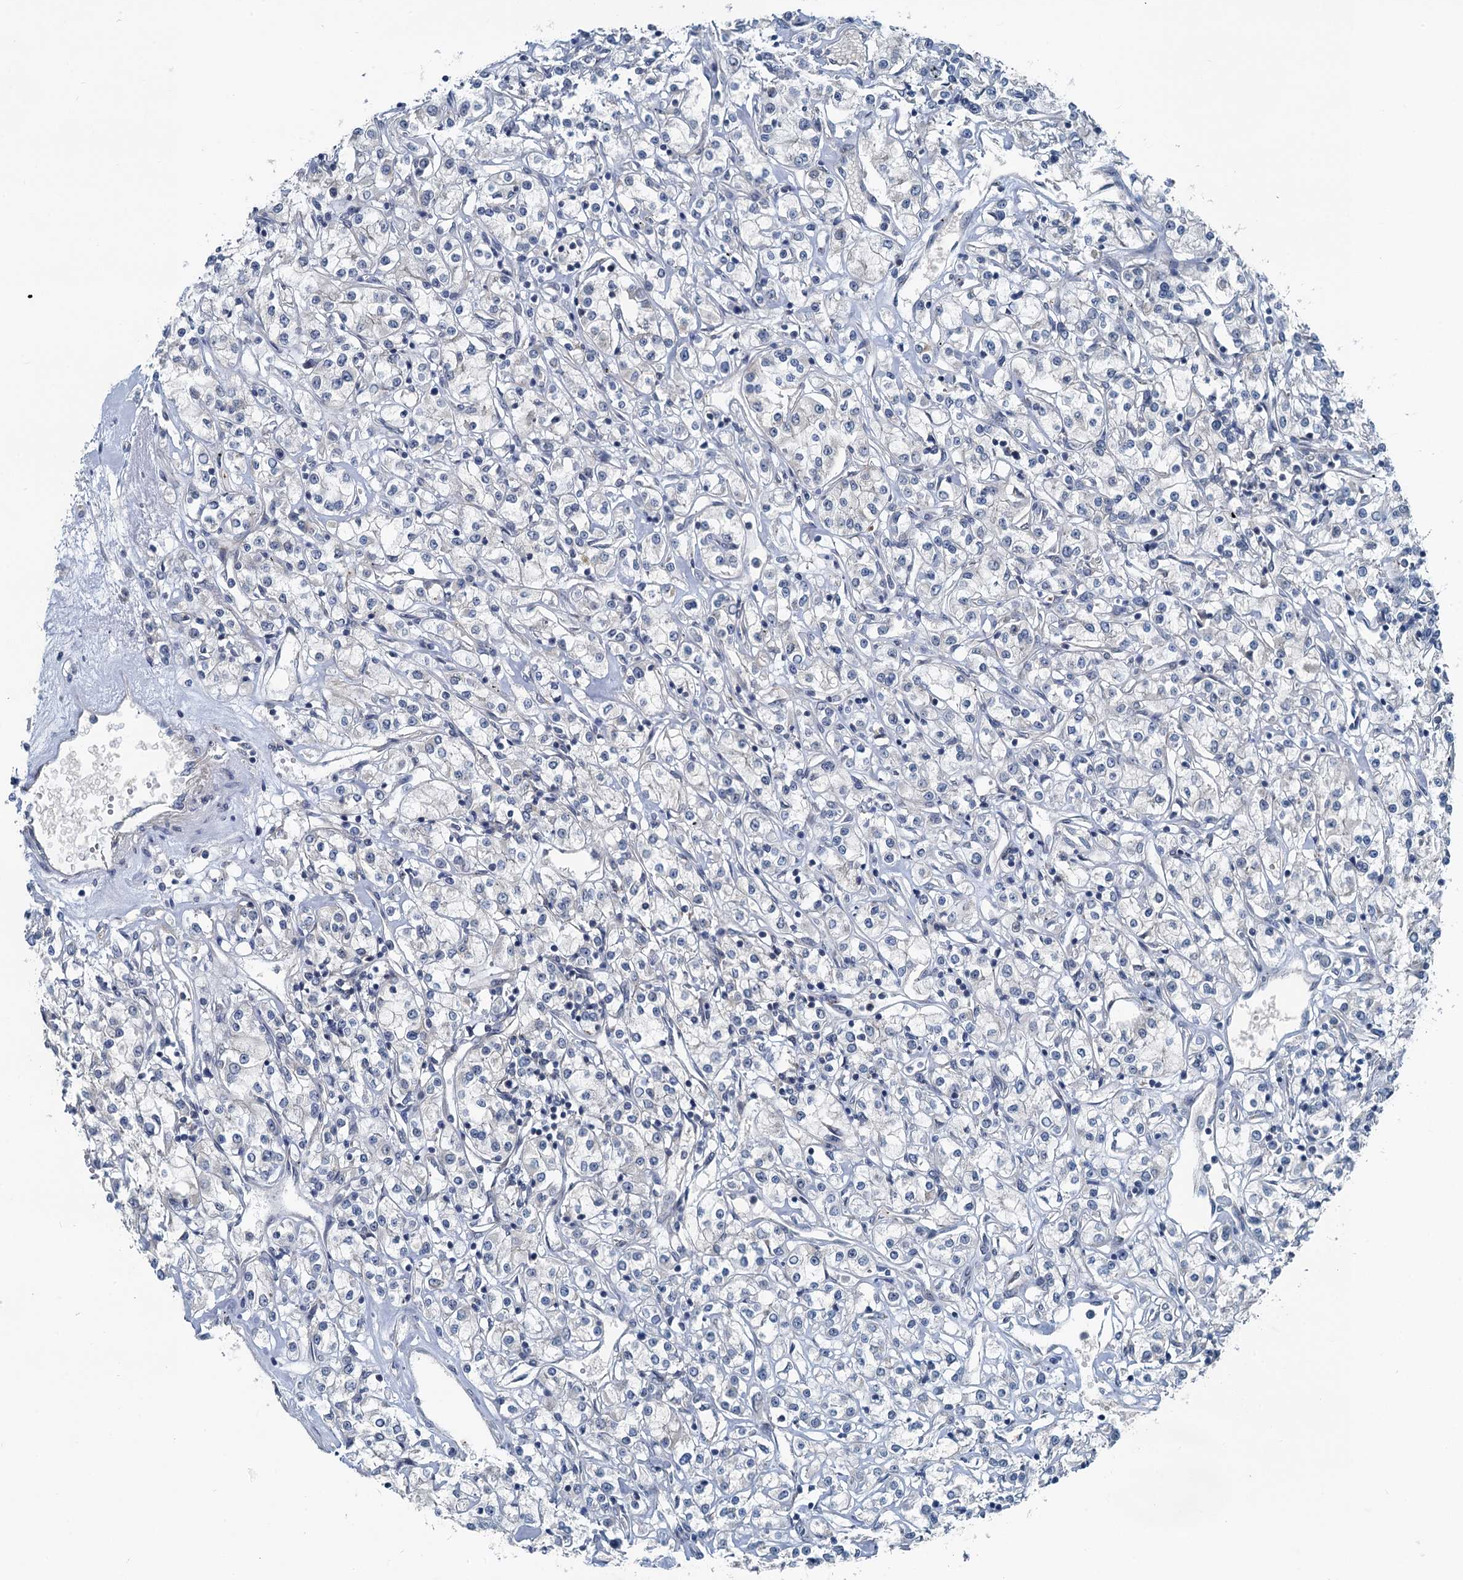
{"staining": {"intensity": "weak", "quantity": "<25%", "location": "cytoplasmic/membranous,nuclear"}, "tissue": "renal cancer", "cell_type": "Tumor cells", "image_type": "cancer", "snomed": [{"axis": "morphology", "description": "Adenocarcinoma, NOS"}, {"axis": "topography", "description": "Kidney"}], "caption": "Immunohistochemistry (IHC) histopathology image of neoplastic tissue: renal adenocarcinoma stained with DAB reveals no significant protein staining in tumor cells. (Stains: DAB immunohistochemistry (IHC) with hematoxylin counter stain, Microscopy: brightfield microscopy at high magnification).", "gene": "GCLM", "patient": {"sex": "female", "age": 59}}